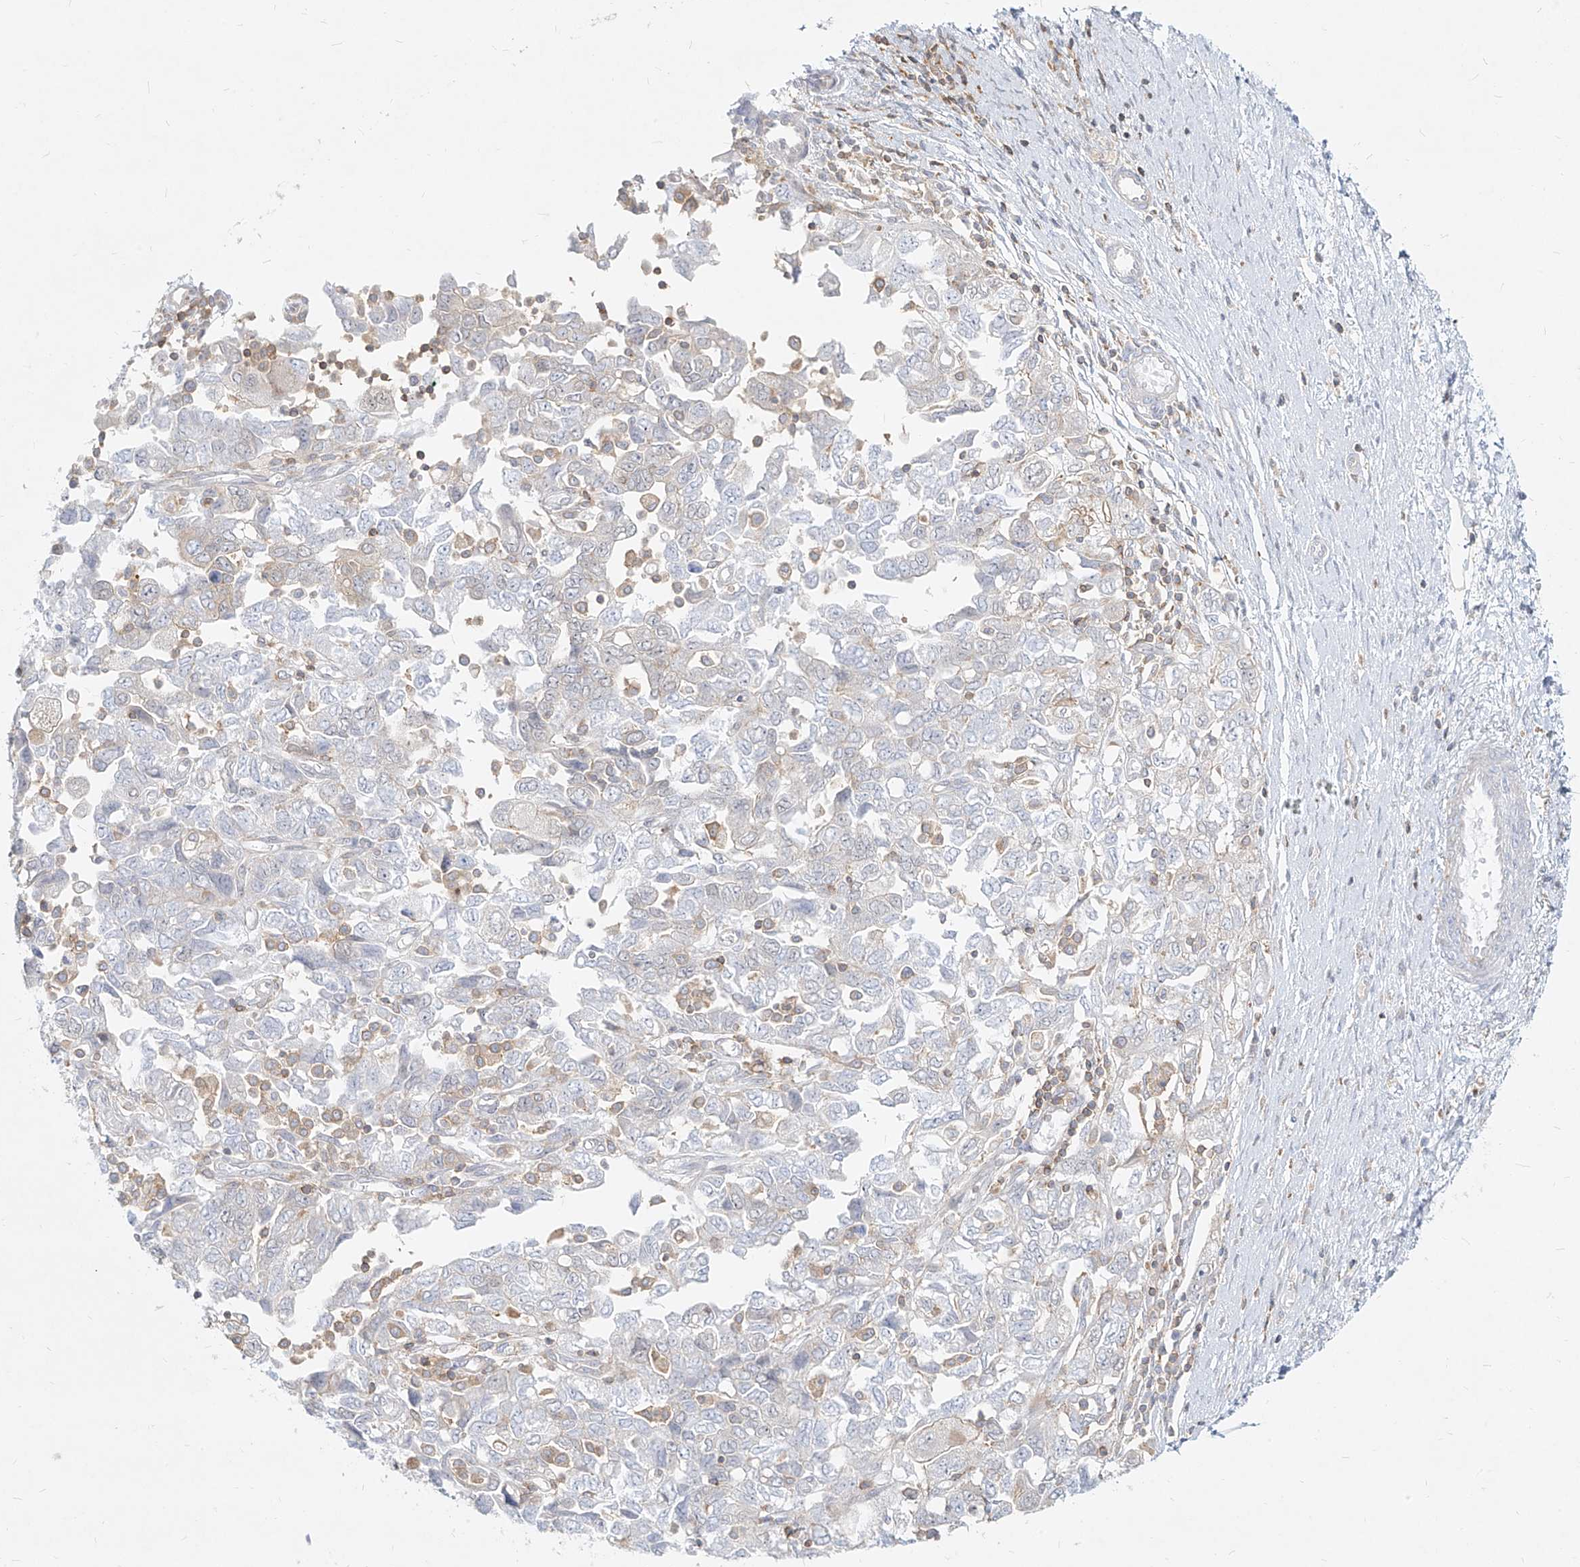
{"staining": {"intensity": "negative", "quantity": "none", "location": "none"}, "tissue": "ovarian cancer", "cell_type": "Tumor cells", "image_type": "cancer", "snomed": [{"axis": "morphology", "description": "Carcinoma, NOS"}, {"axis": "morphology", "description": "Cystadenocarcinoma, serous, NOS"}, {"axis": "topography", "description": "Ovary"}], "caption": "The micrograph reveals no staining of tumor cells in ovarian cancer.", "gene": "SLC2A12", "patient": {"sex": "female", "age": 69}}